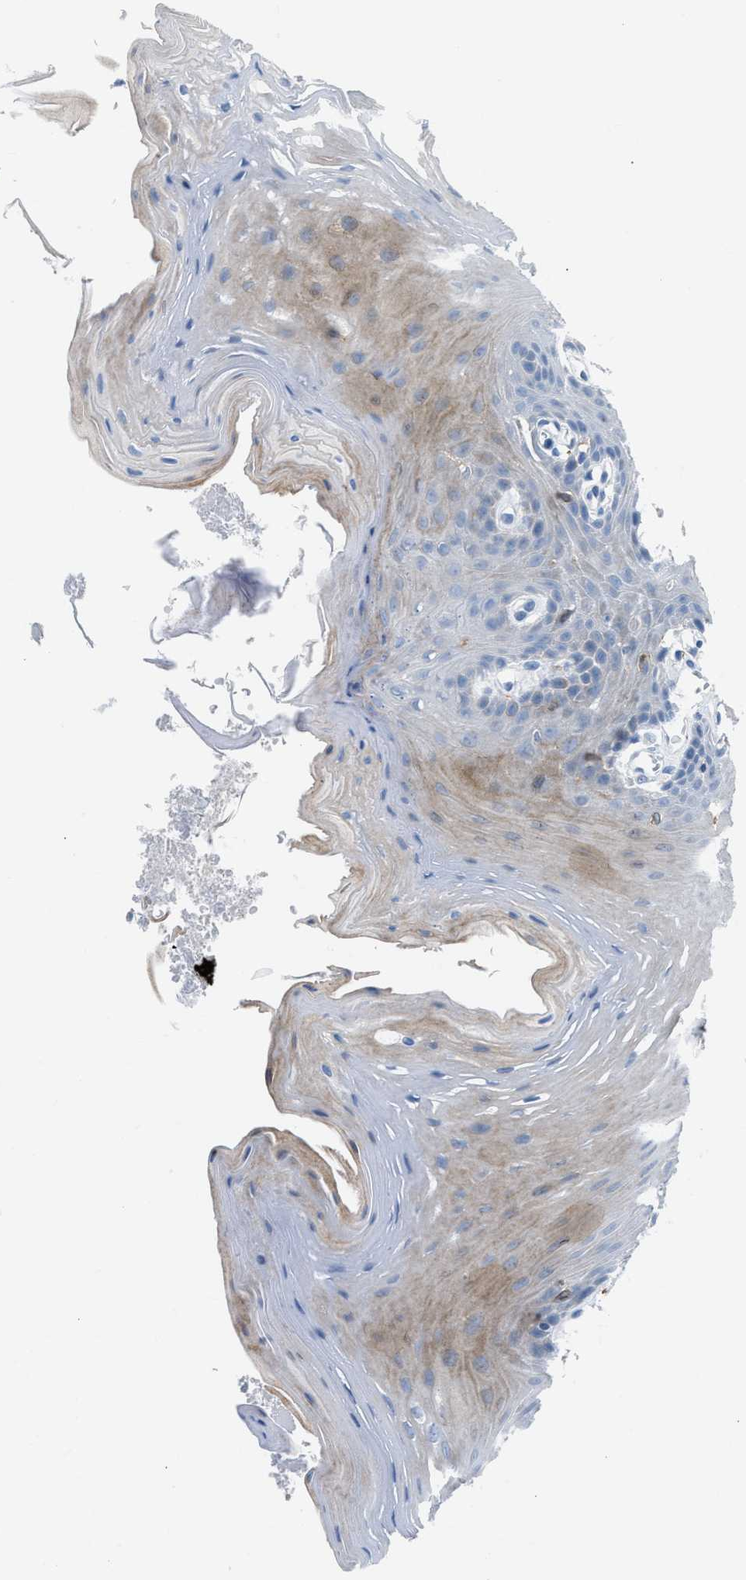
{"staining": {"intensity": "moderate", "quantity": "<25%", "location": "cytoplasmic/membranous"}, "tissue": "oral mucosa", "cell_type": "Squamous epithelial cells", "image_type": "normal", "snomed": [{"axis": "morphology", "description": "Normal tissue, NOS"}, {"axis": "morphology", "description": "Squamous cell carcinoma, NOS"}, {"axis": "topography", "description": "Oral tissue"}, {"axis": "topography", "description": "Head-Neck"}], "caption": "This is an image of IHC staining of normal oral mucosa, which shows moderate expression in the cytoplasmic/membranous of squamous epithelial cells.", "gene": "CLEC10A", "patient": {"sex": "male", "age": 71}}